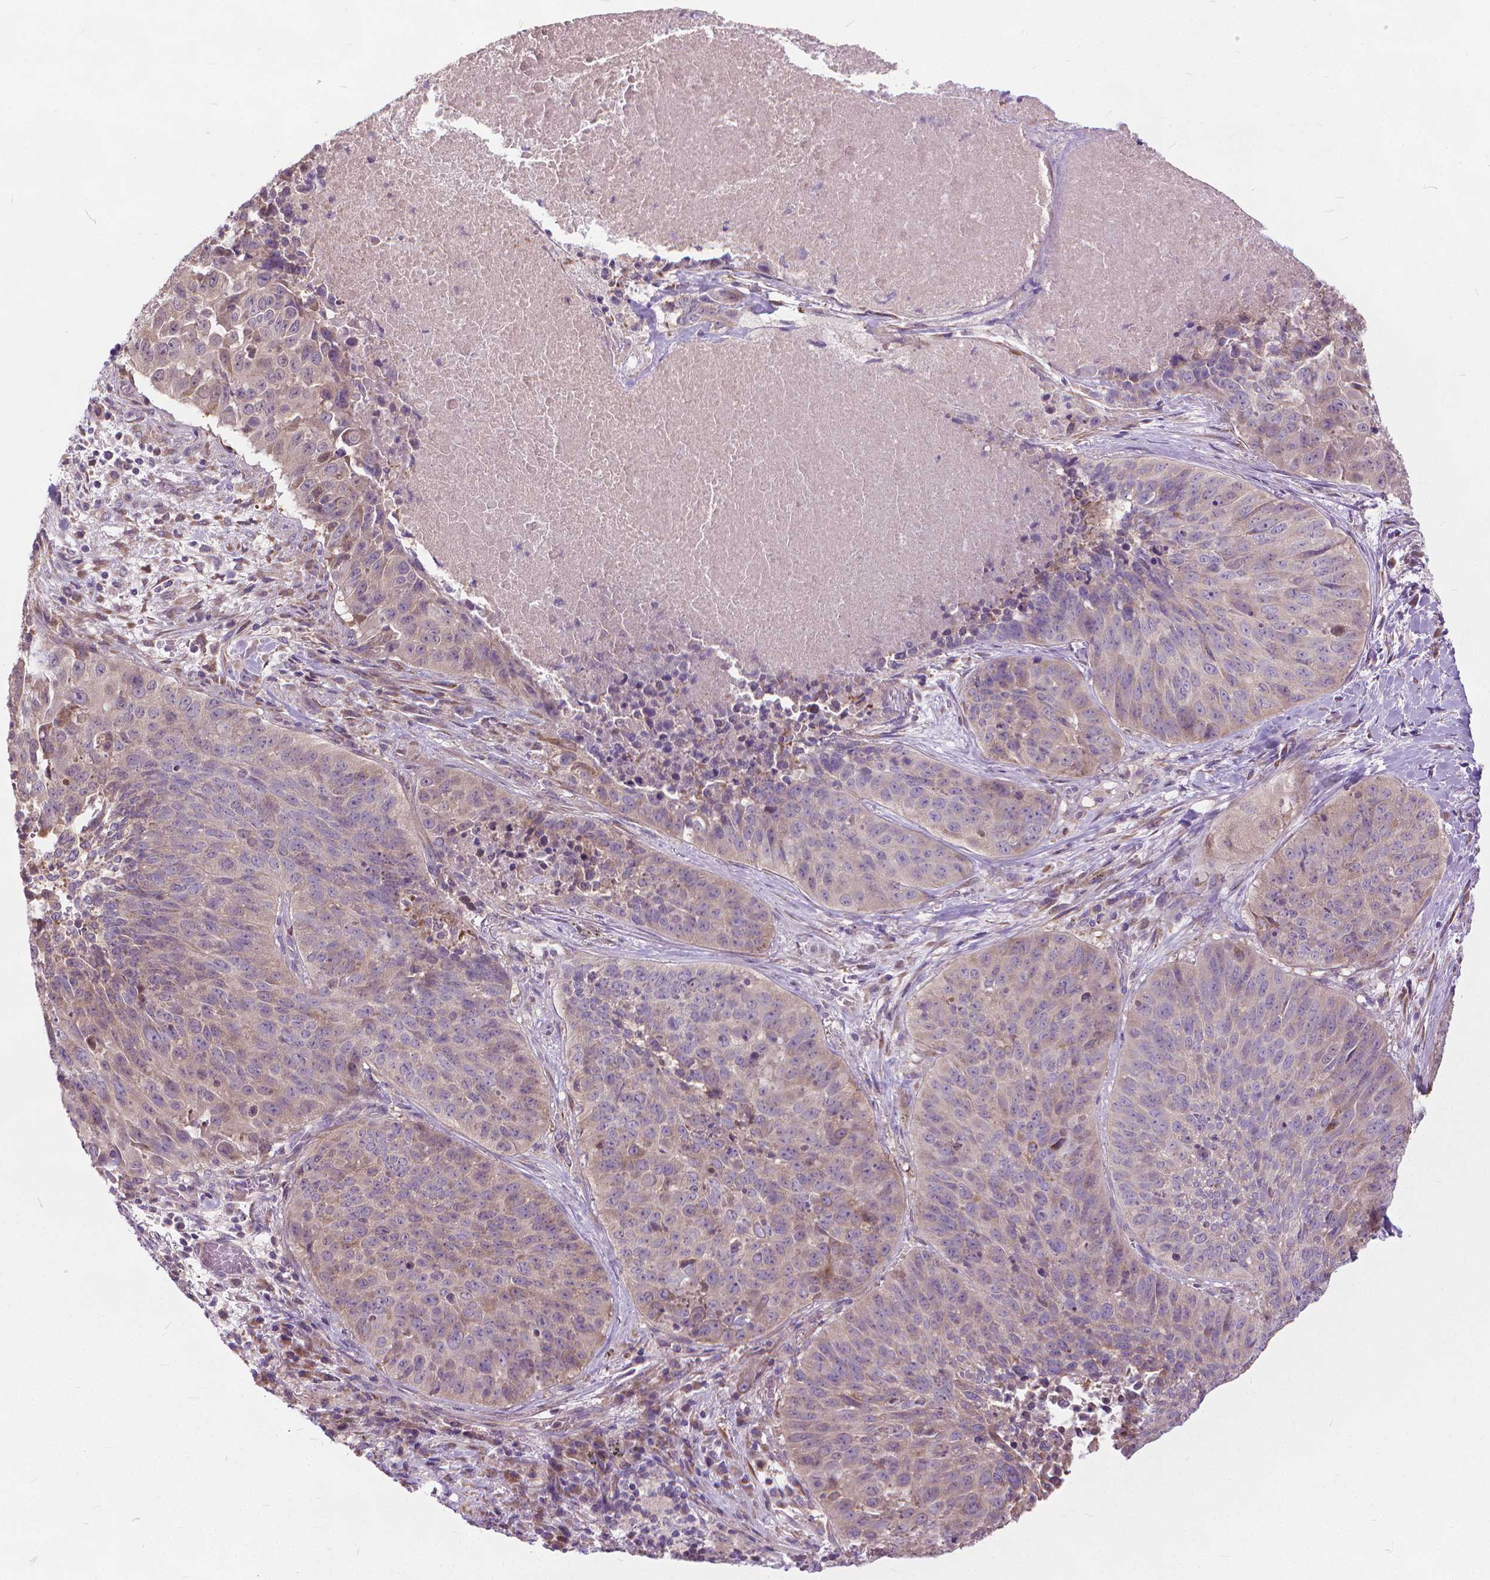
{"staining": {"intensity": "weak", "quantity": "<25%", "location": "cytoplasmic/membranous"}, "tissue": "lung cancer", "cell_type": "Tumor cells", "image_type": "cancer", "snomed": [{"axis": "morphology", "description": "Normal tissue, NOS"}, {"axis": "morphology", "description": "Squamous cell carcinoma, NOS"}, {"axis": "topography", "description": "Bronchus"}, {"axis": "topography", "description": "Lung"}], "caption": "An image of squamous cell carcinoma (lung) stained for a protein demonstrates no brown staining in tumor cells. (Immunohistochemistry (ihc), brightfield microscopy, high magnification).", "gene": "NUDT1", "patient": {"sex": "male", "age": 64}}